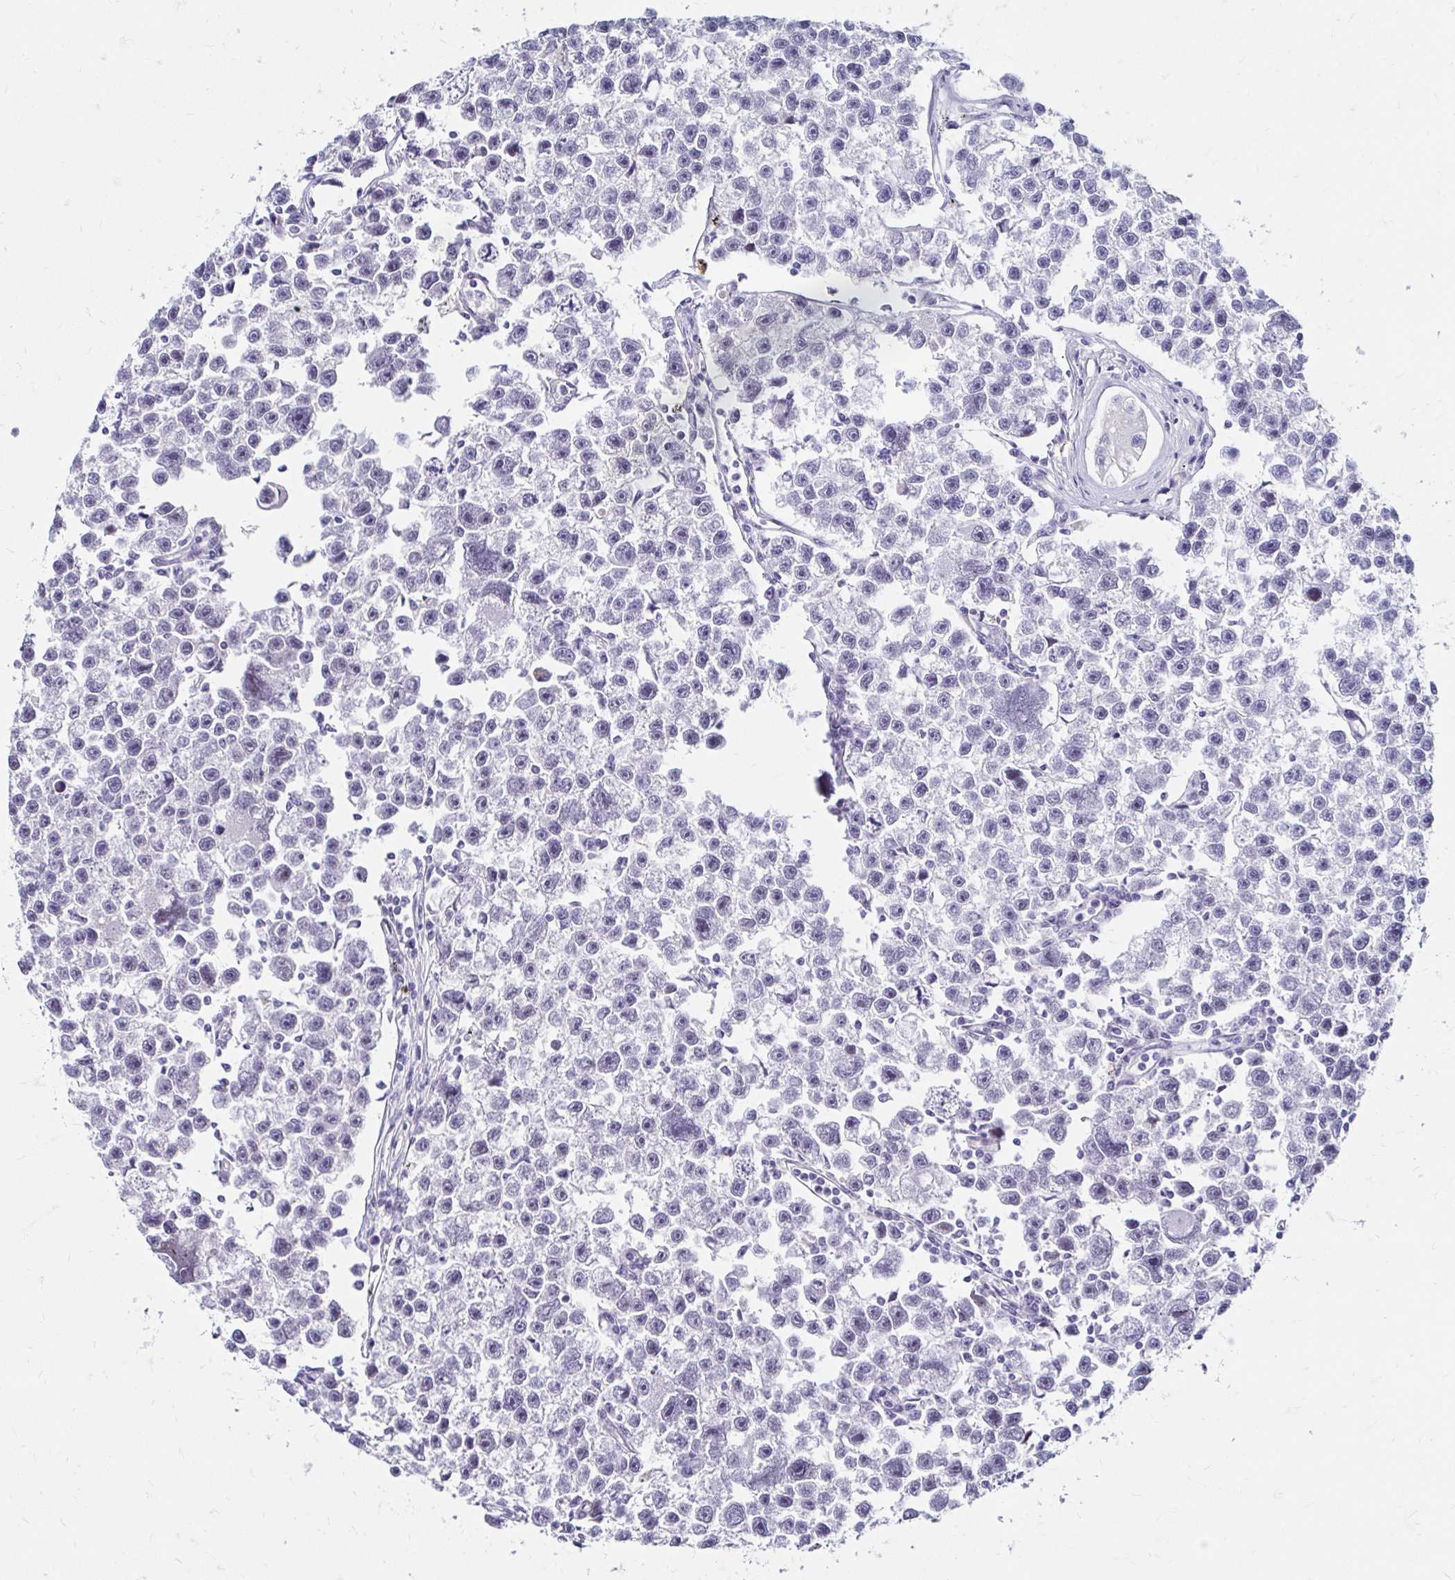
{"staining": {"intensity": "negative", "quantity": "none", "location": "none"}, "tissue": "testis cancer", "cell_type": "Tumor cells", "image_type": "cancer", "snomed": [{"axis": "morphology", "description": "Seminoma, NOS"}, {"axis": "topography", "description": "Testis"}], "caption": "An image of human seminoma (testis) is negative for staining in tumor cells.", "gene": "GUCY1A1", "patient": {"sex": "male", "age": 26}}